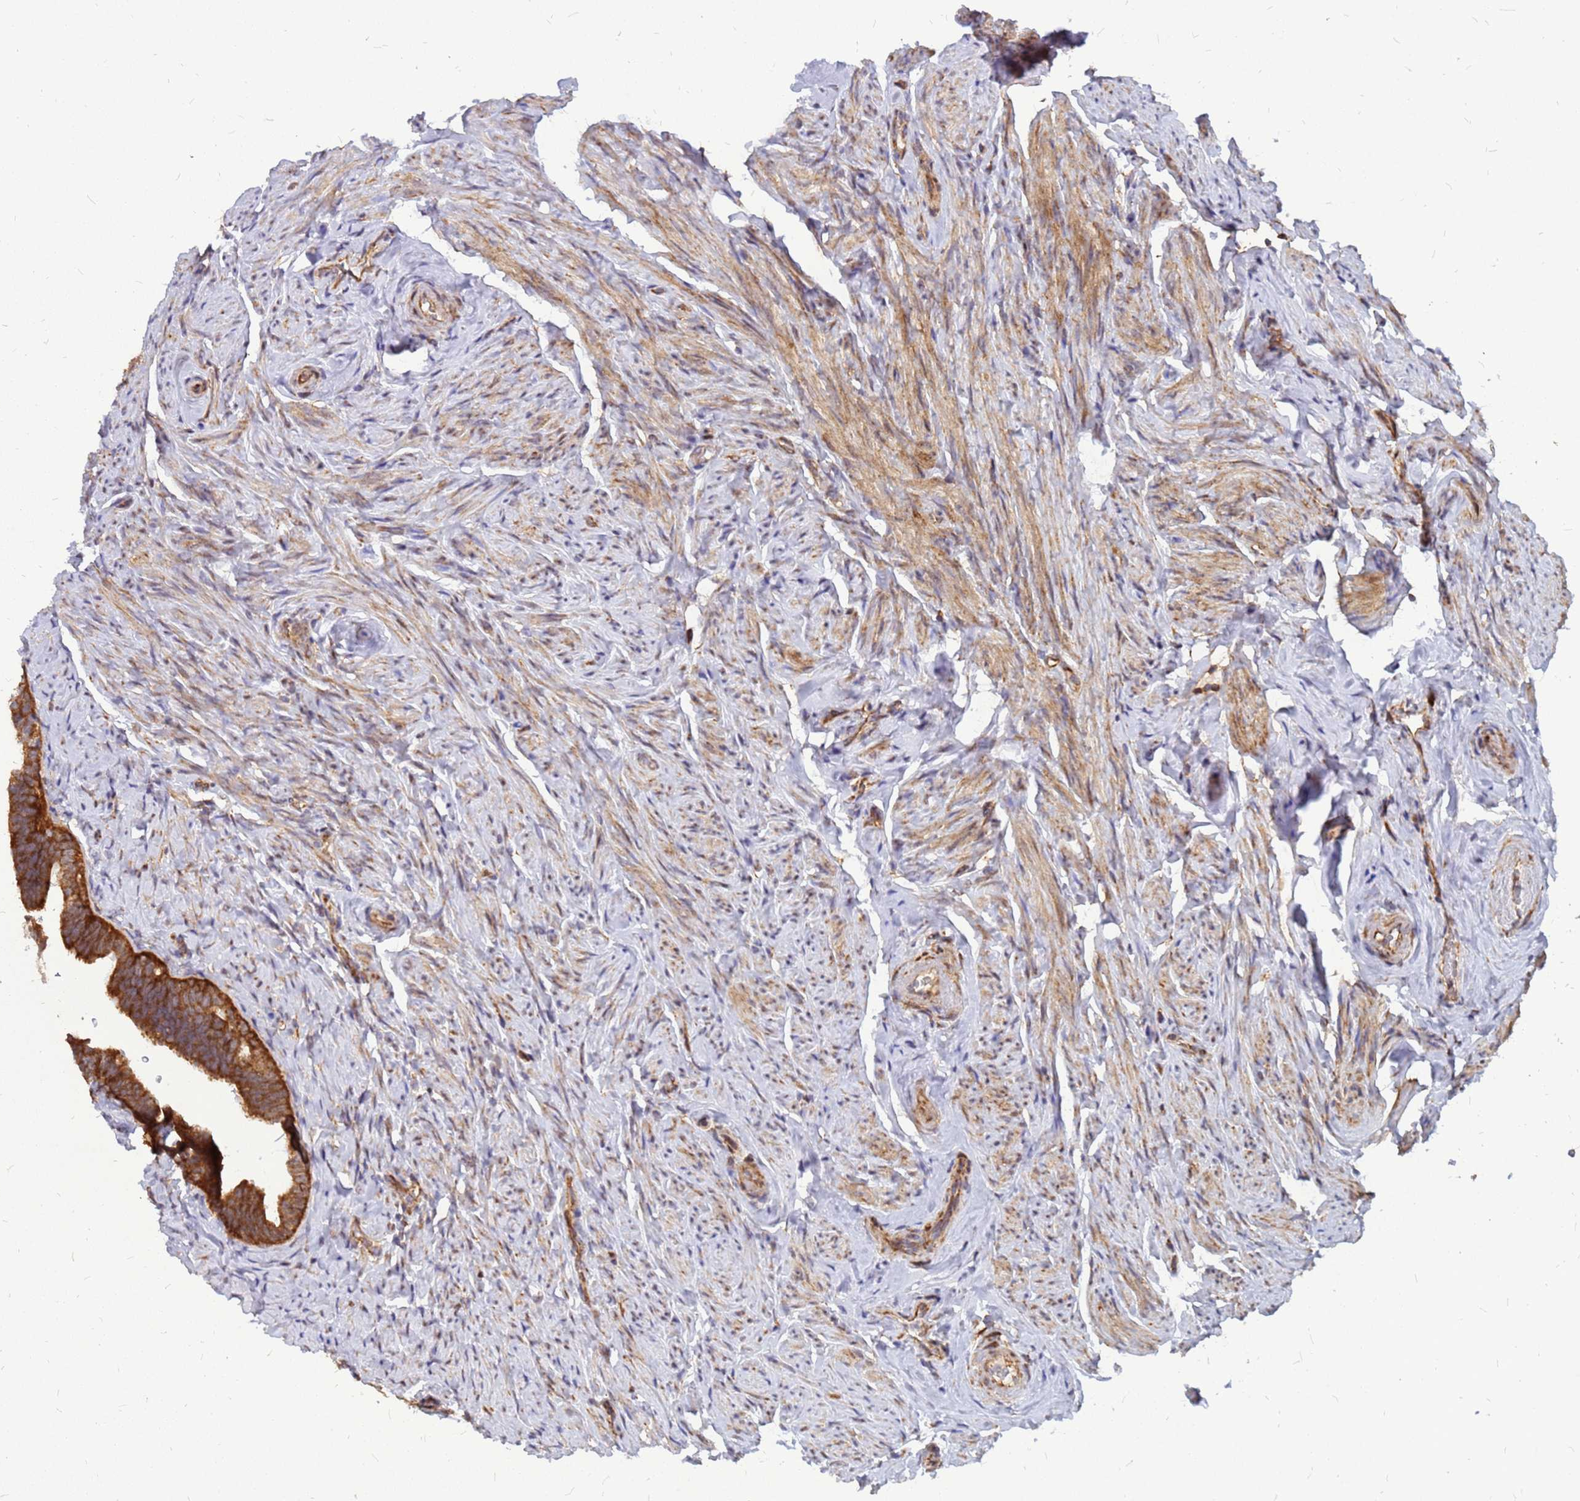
{"staining": {"intensity": "strong", "quantity": ">75%", "location": "cytoplasmic/membranous"}, "tissue": "fallopian tube", "cell_type": "Glandular cells", "image_type": "normal", "snomed": [{"axis": "morphology", "description": "Normal tissue, NOS"}, {"axis": "topography", "description": "Fallopian tube"}], "caption": "Immunohistochemical staining of normal human fallopian tube demonstrates high levels of strong cytoplasmic/membranous positivity in about >75% of glandular cells.", "gene": "RPL8", "patient": {"sex": "female", "age": 39}}